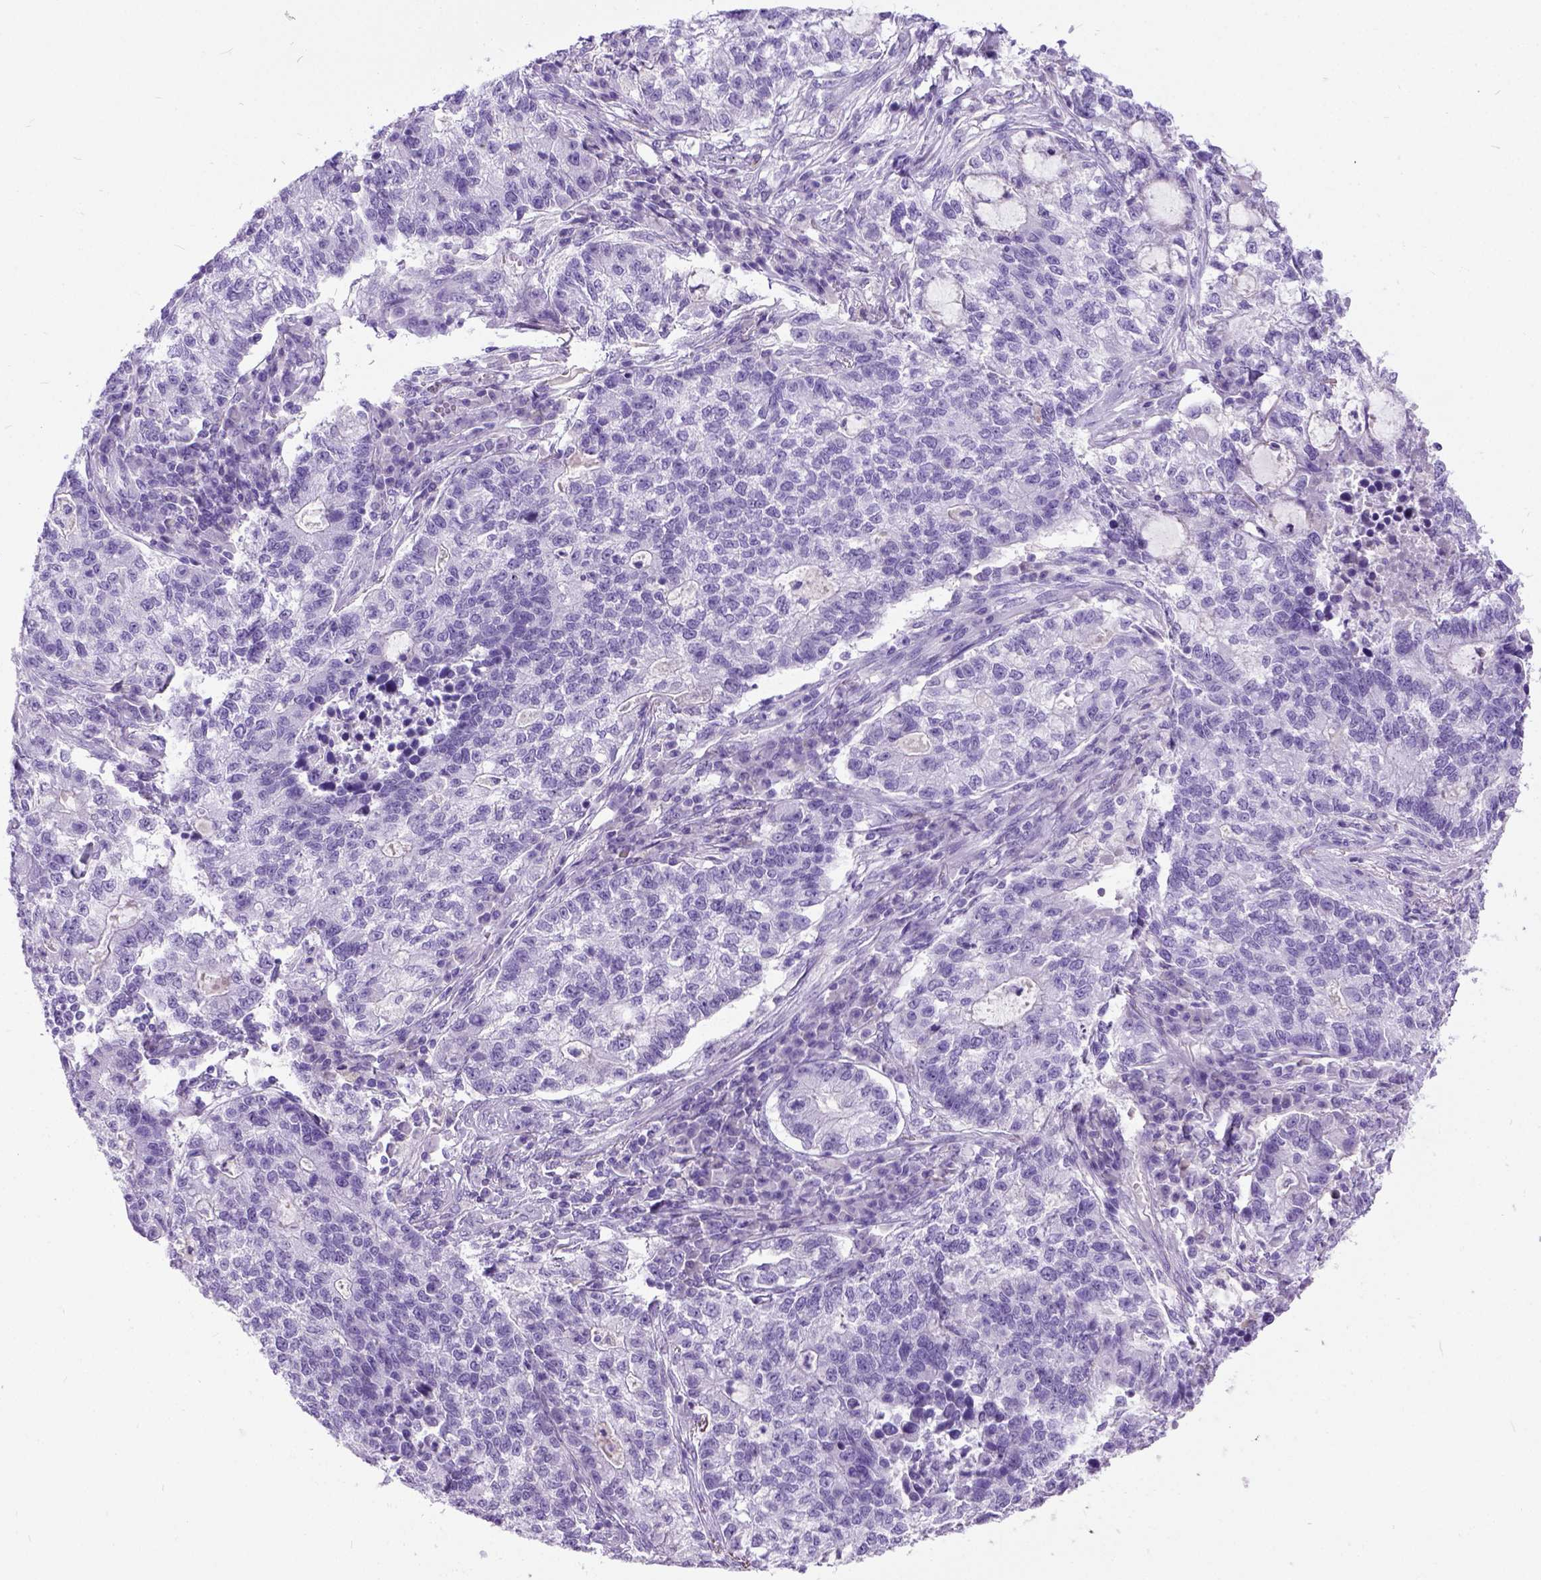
{"staining": {"intensity": "negative", "quantity": "none", "location": "none"}, "tissue": "lung cancer", "cell_type": "Tumor cells", "image_type": "cancer", "snomed": [{"axis": "morphology", "description": "Adenocarcinoma, NOS"}, {"axis": "topography", "description": "Lung"}], "caption": "Immunohistochemical staining of lung cancer (adenocarcinoma) exhibits no significant expression in tumor cells.", "gene": "IGF2", "patient": {"sex": "male", "age": 57}}